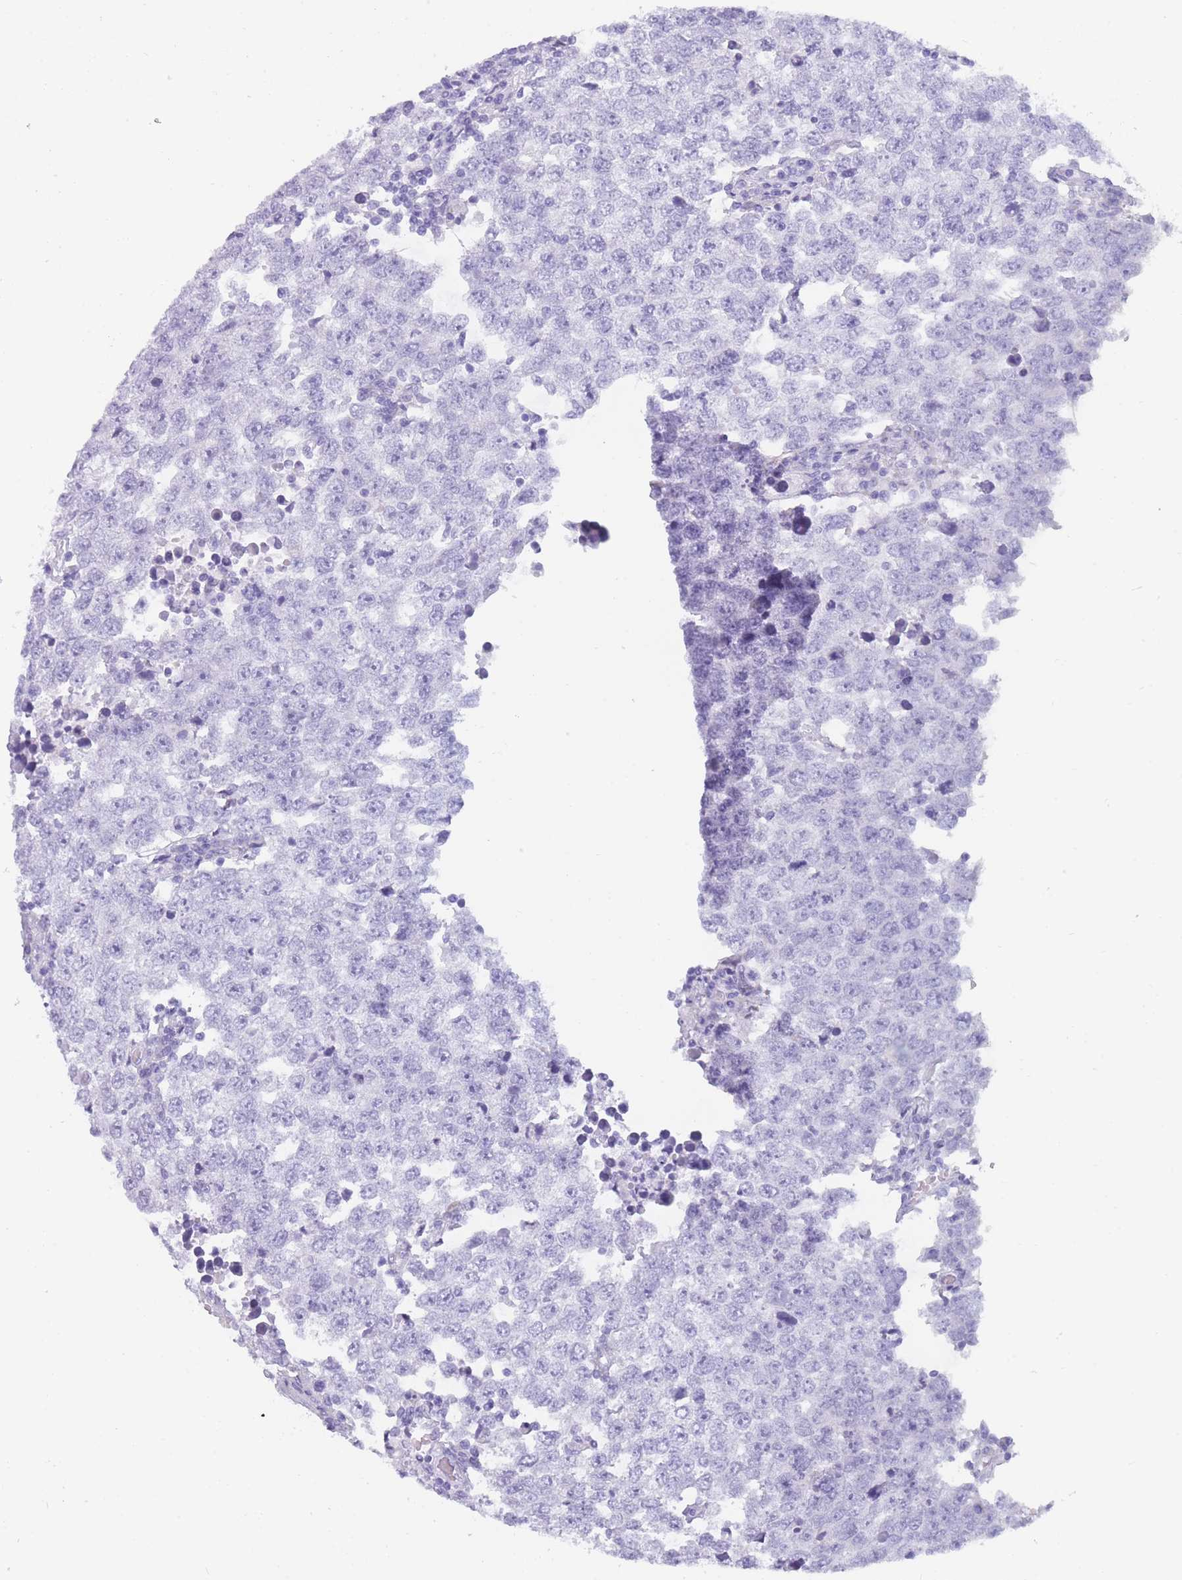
{"staining": {"intensity": "negative", "quantity": "none", "location": "none"}, "tissue": "testis cancer", "cell_type": "Tumor cells", "image_type": "cancer", "snomed": [{"axis": "morphology", "description": "Seminoma, NOS"}, {"axis": "morphology", "description": "Carcinoma, Embryonal, NOS"}, {"axis": "topography", "description": "Testis"}], "caption": "This is an immunohistochemistry (IHC) micrograph of testis cancer (embryonal carcinoma). There is no staining in tumor cells.", "gene": "COL27A1", "patient": {"sex": "male", "age": 28}}